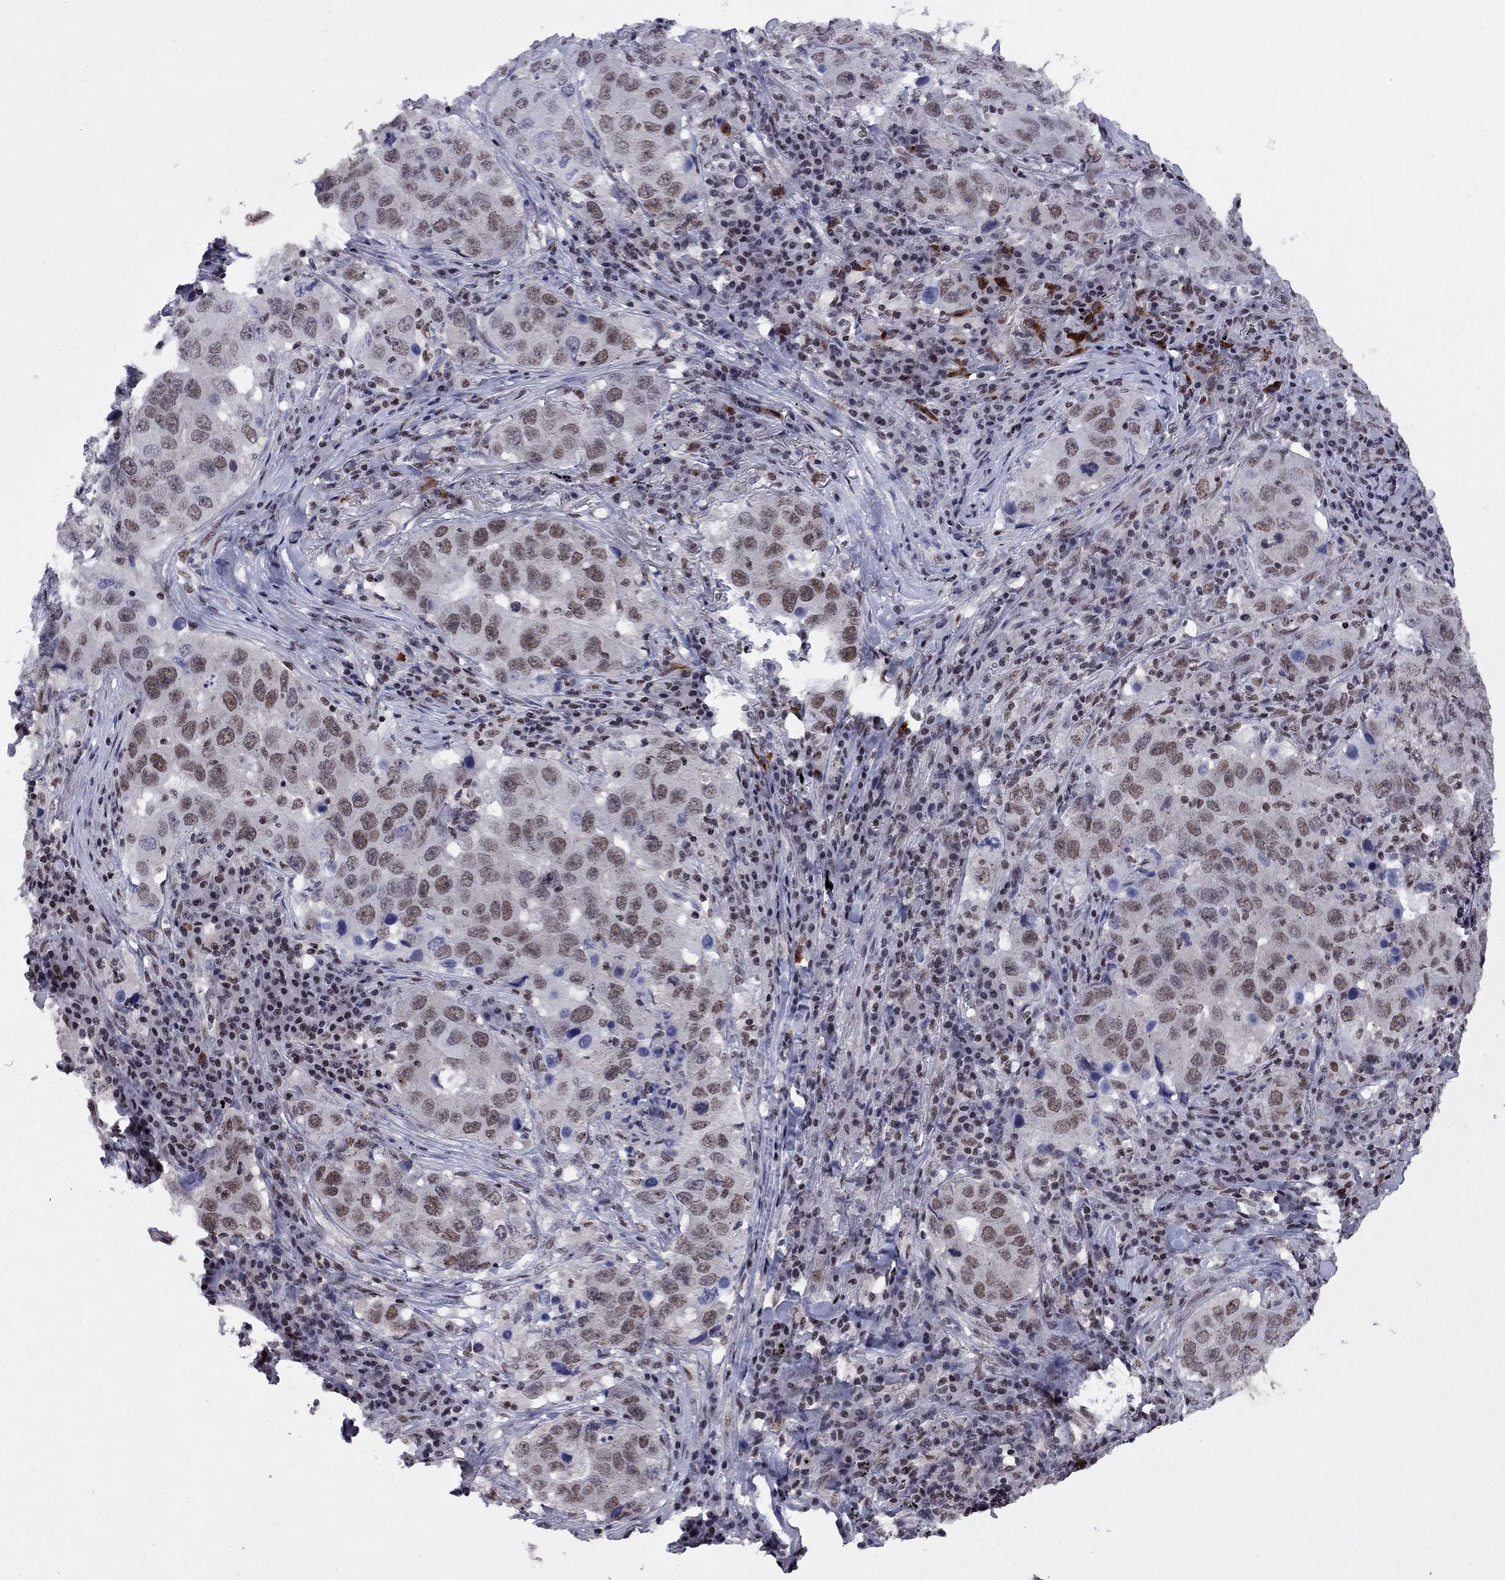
{"staining": {"intensity": "weak", "quantity": ">75%", "location": "nuclear"}, "tissue": "lung cancer", "cell_type": "Tumor cells", "image_type": "cancer", "snomed": [{"axis": "morphology", "description": "Adenocarcinoma, NOS"}, {"axis": "topography", "description": "Lung"}], "caption": "IHC image of adenocarcinoma (lung) stained for a protein (brown), which demonstrates low levels of weak nuclear expression in approximately >75% of tumor cells.", "gene": "TAF9", "patient": {"sex": "male", "age": 73}}